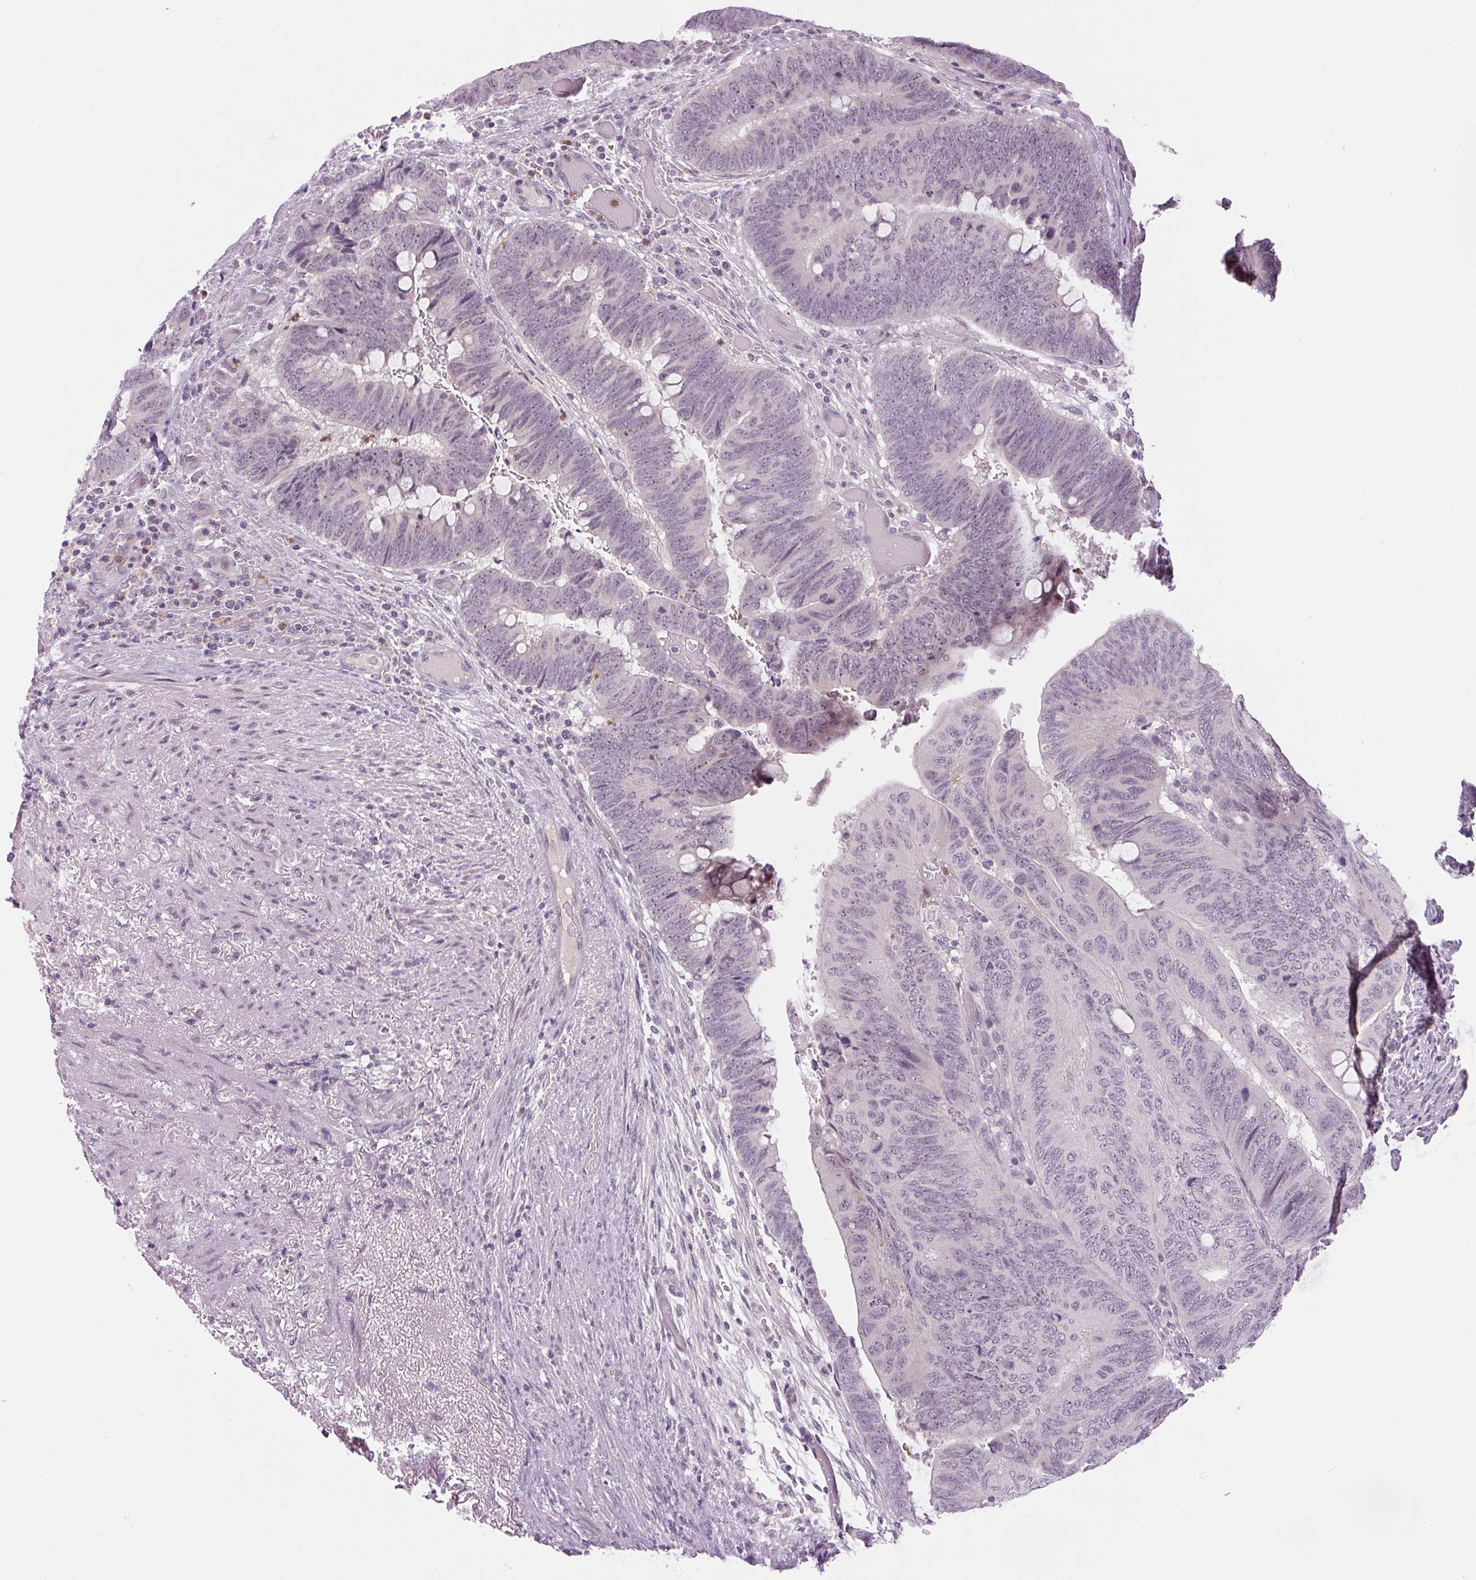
{"staining": {"intensity": "weak", "quantity": "<25%", "location": "nuclear"}, "tissue": "colorectal cancer", "cell_type": "Tumor cells", "image_type": "cancer", "snomed": [{"axis": "morphology", "description": "Normal tissue, NOS"}, {"axis": "morphology", "description": "Adenocarcinoma, NOS"}, {"axis": "topography", "description": "Rectum"}, {"axis": "topography", "description": "Peripheral nerve tissue"}], "caption": "Photomicrograph shows no significant protein positivity in tumor cells of colorectal cancer.", "gene": "SGF29", "patient": {"sex": "male", "age": 92}}